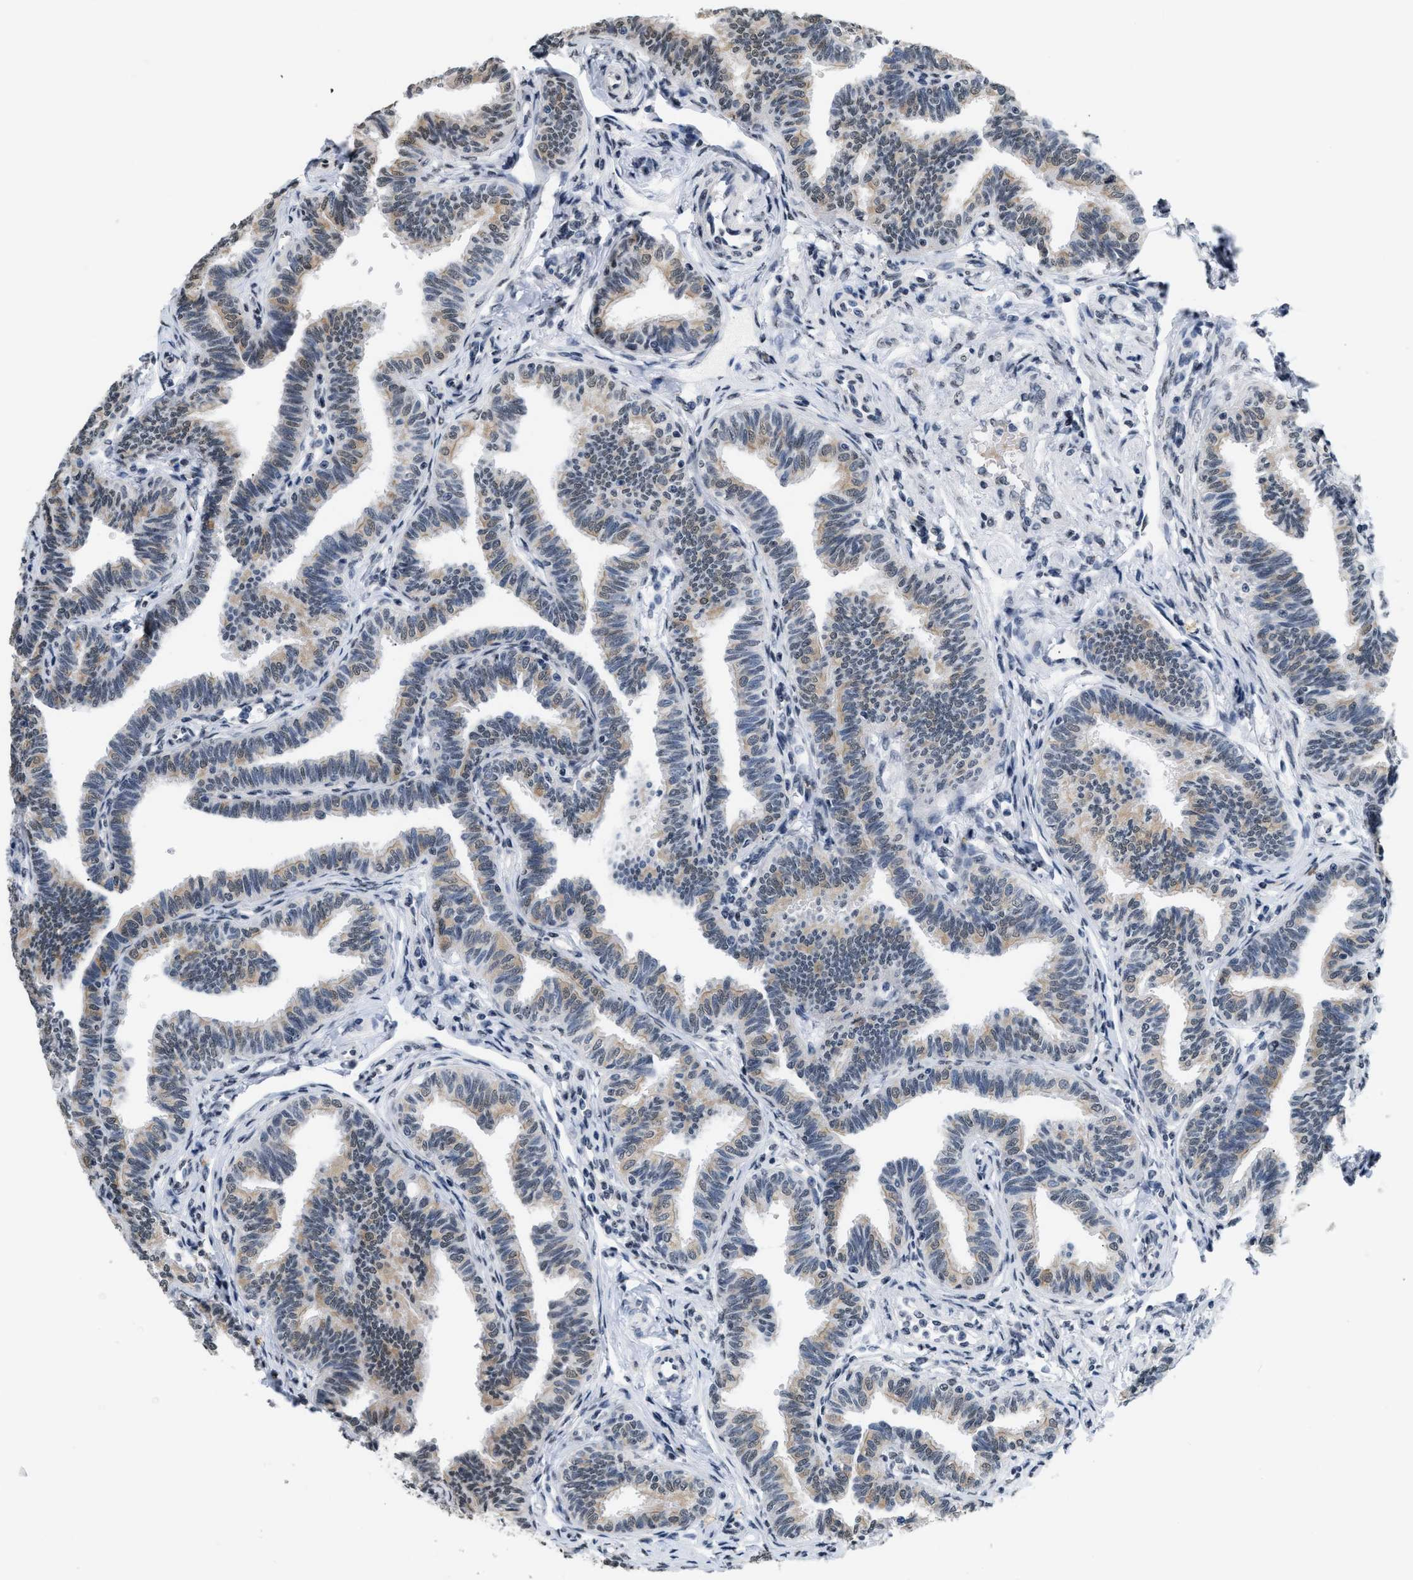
{"staining": {"intensity": "weak", "quantity": "25%-75%", "location": "cytoplasmic/membranous,nuclear"}, "tissue": "fallopian tube", "cell_type": "Glandular cells", "image_type": "normal", "snomed": [{"axis": "morphology", "description": "Normal tissue, NOS"}, {"axis": "topography", "description": "Fallopian tube"}, {"axis": "topography", "description": "Ovary"}], "caption": "This image demonstrates immunohistochemistry (IHC) staining of normal human fallopian tube, with low weak cytoplasmic/membranous,nuclear positivity in approximately 25%-75% of glandular cells.", "gene": "RAF1", "patient": {"sex": "female", "age": 23}}